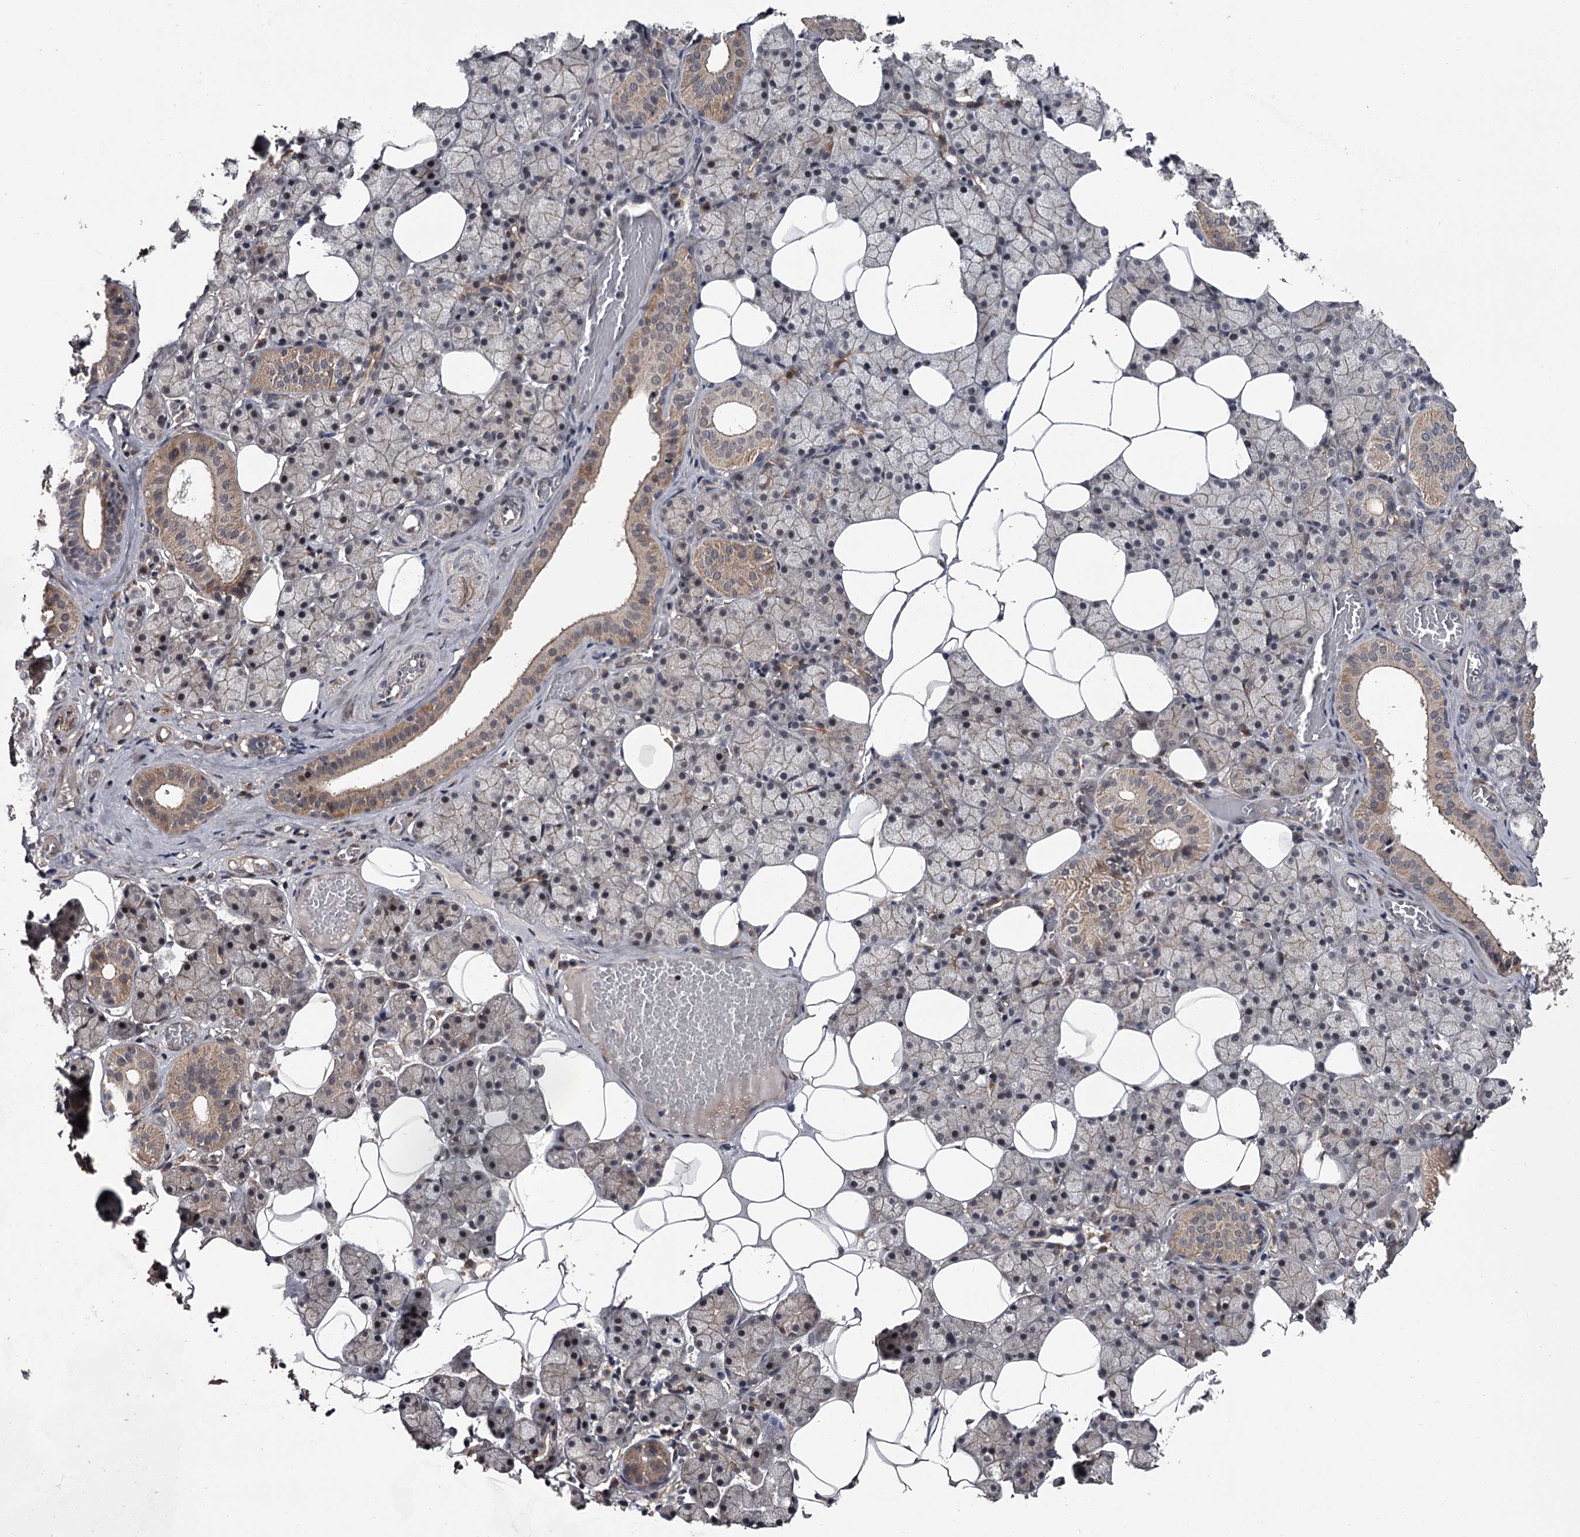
{"staining": {"intensity": "moderate", "quantity": "<25%", "location": "cytoplasmic/membranous"}, "tissue": "salivary gland", "cell_type": "Glandular cells", "image_type": "normal", "snomed": [{"axis": "morphology", "description": "Normal tissue, NOS"}, {"axis": "topography", "description": "Salivary gland"}], "caption": "Human salivary gland stained with a brown dye reveals moderate cytoplasmic/membranous positive expression in about <25% of glandular cells.", "gene": "CDC42EP2", "patient": {"sex": "female", "age": 33}}